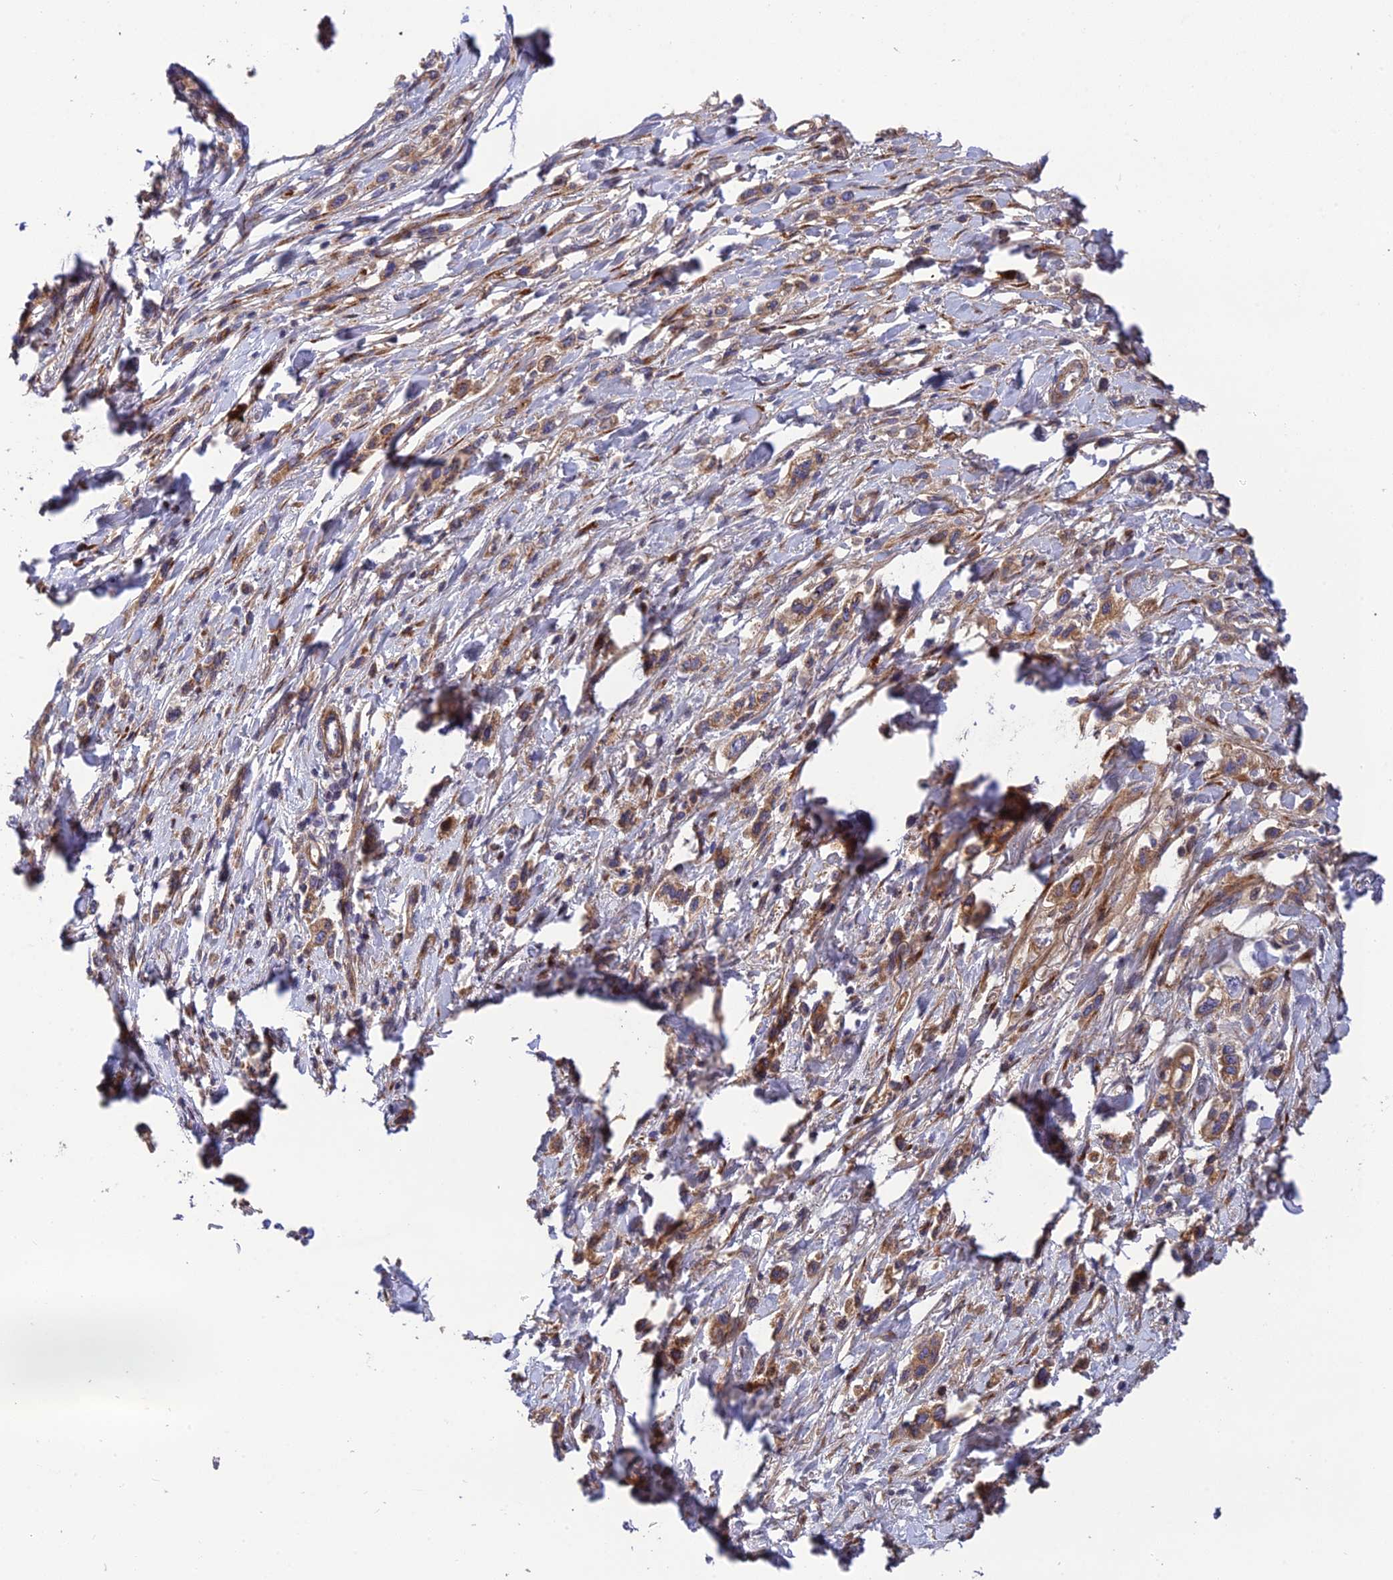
{"staining": {"intensity": "weak", "quantity": "25%-75%", "location": "cytoplasmic/membranous"}, "tissue": "stomach cancer", "cell_type": "Tumor cells", "image_type": "cancer", "snomed": [{"axis": "morphology", "description": "Adenocarcinoma, NOS"}, {"axis": "topography", "description": "Stomach"}], "caption": "Protein expression analysis of human stomach cancer reveals weak cytoplasmic/membranous positivity in approximately 25%-75% of tumor cells. Nuclei are stained in blue.", "gene": "CPSF4L", "patient": {"sex": "female", "age": 65}}